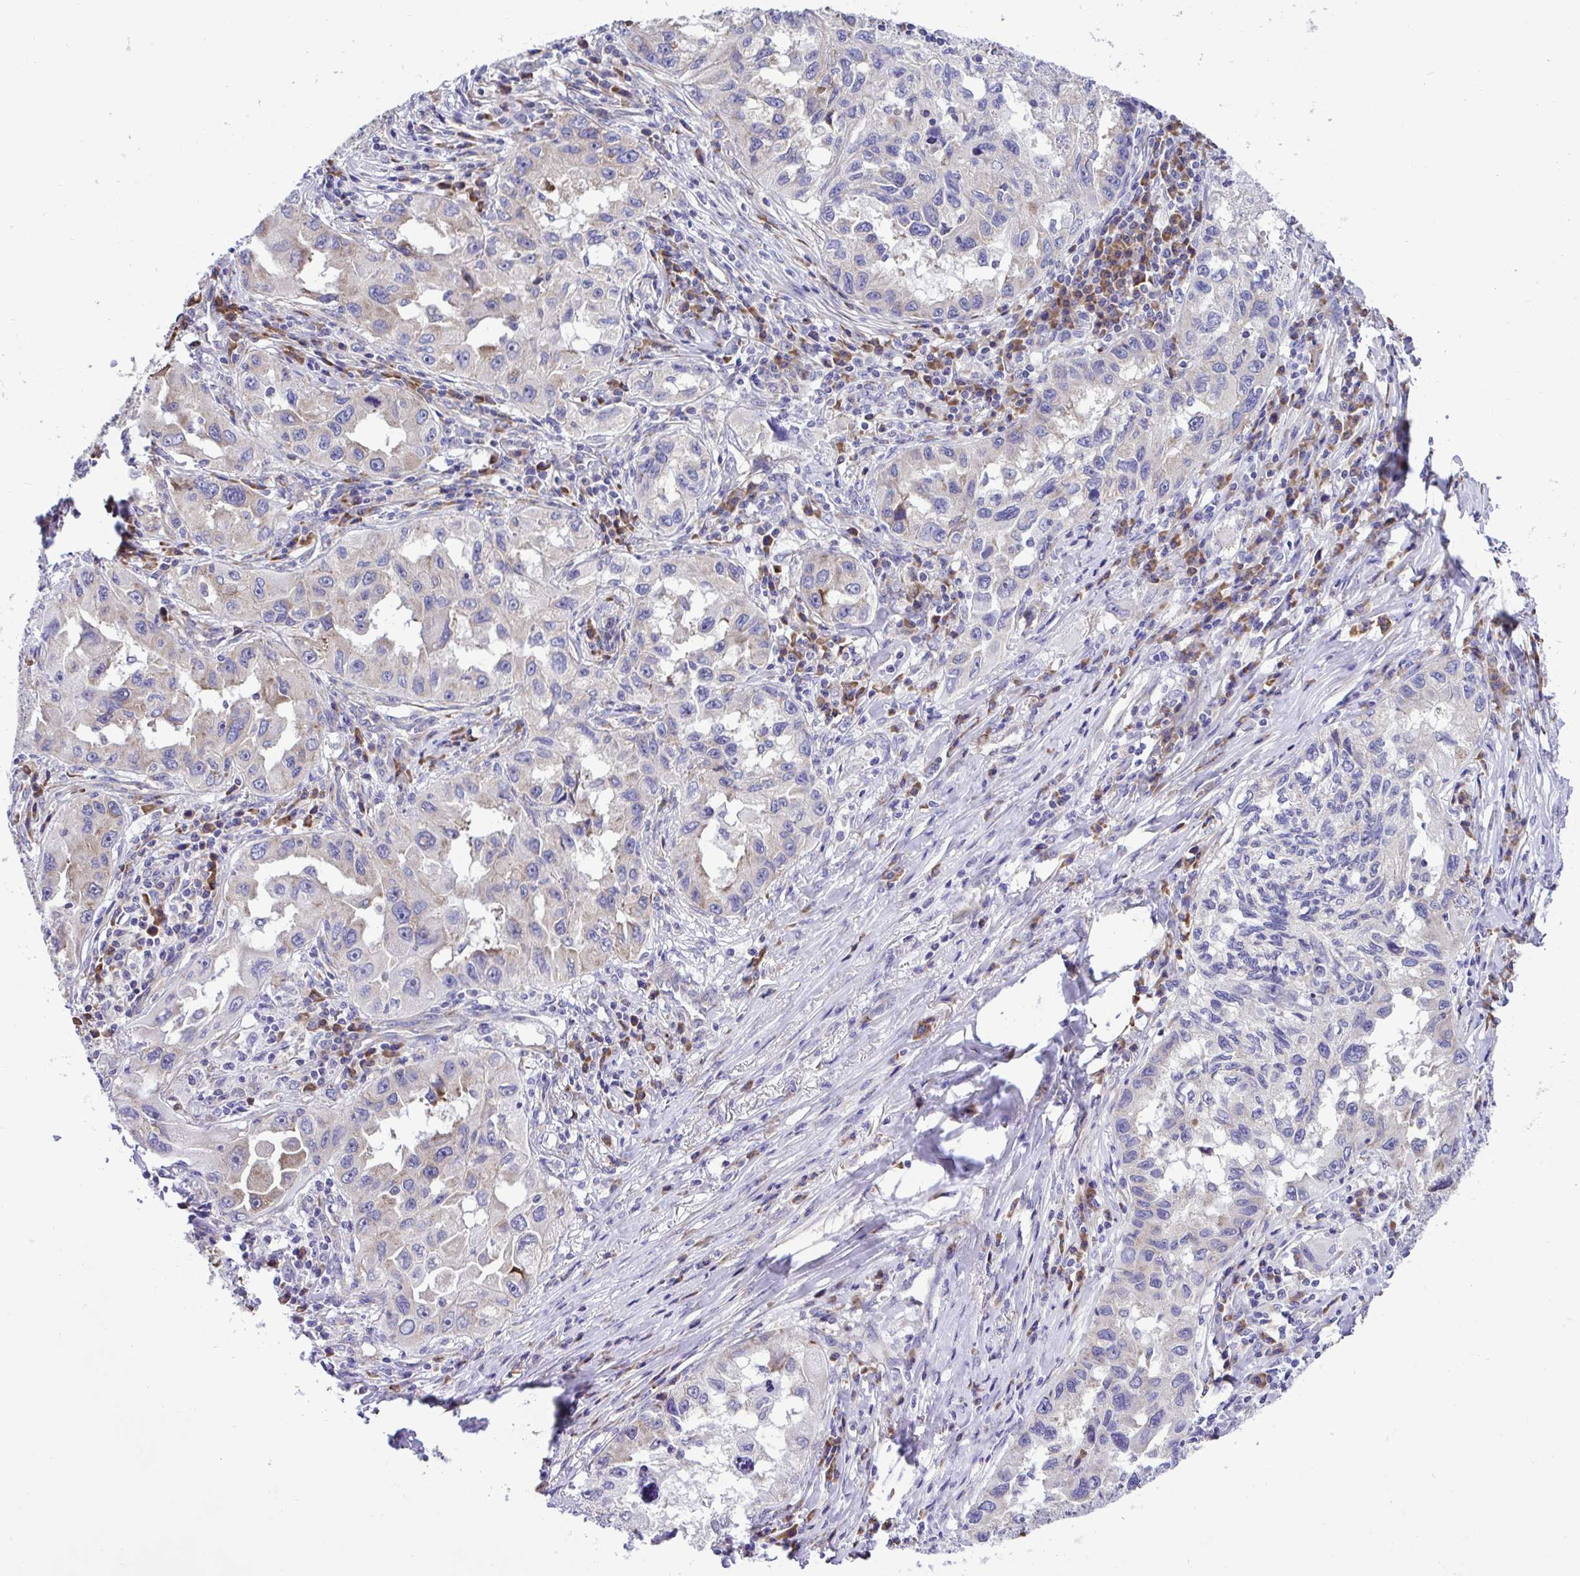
{"staining": {"intensity": "negative", "quantity": "none", "location": "none"}, "tissue": "lung cancer", "cell_type": "Tumor cells", "image_type": "cancer", "snomed": [{"axis": "morphology", "description": "Adenocarcinoma, NOS"}, {"axis": "topography", "description": "Lung"}], "caption": "IHC photomicrograph of neoplastic tissue: adenocarcinoma (lung) stained with DAB (3,3'-diaminobenzidine) demonstrates no significant protein staining in tumor cells.", "gene": "RPL7", "patient": {"sex": "female", "age": 73}}